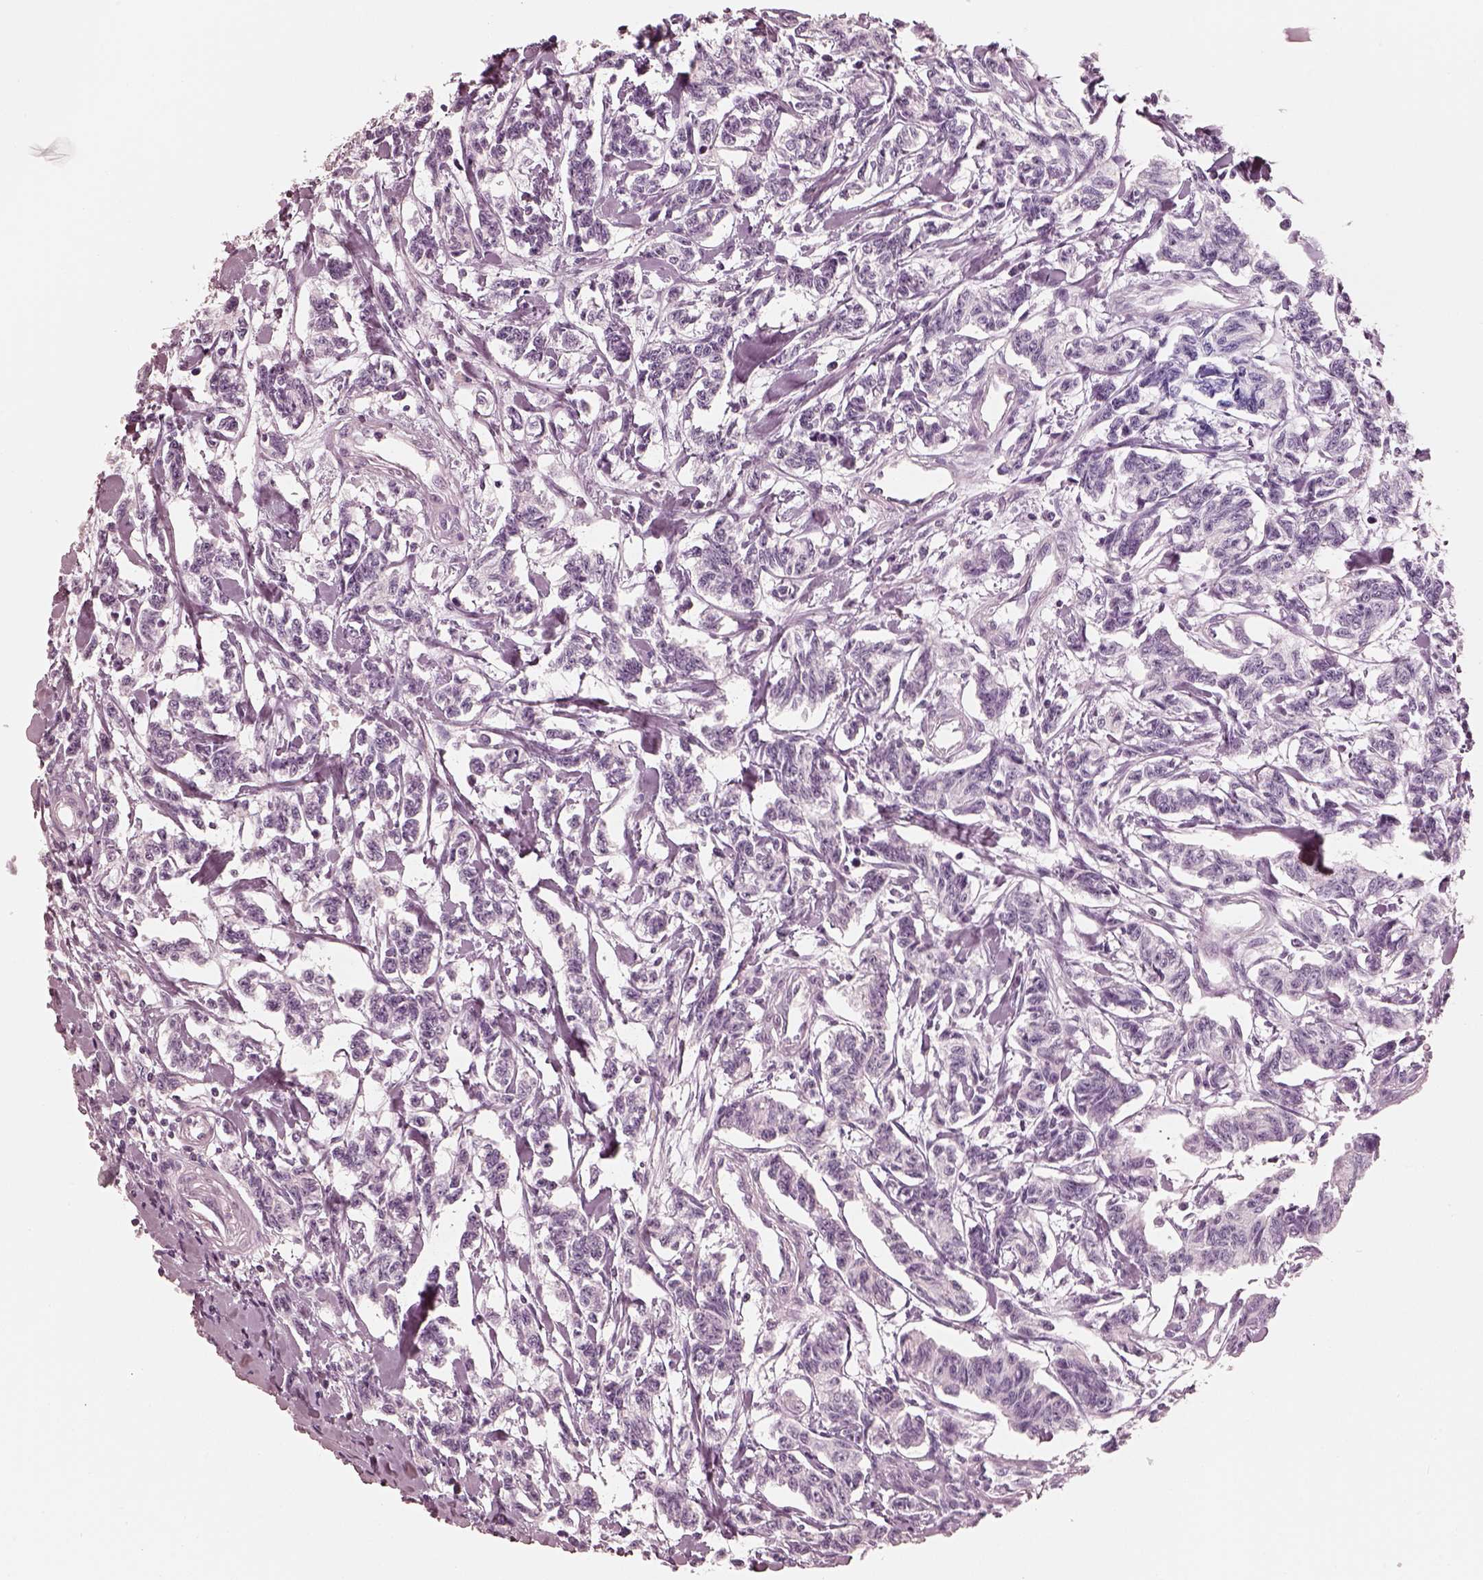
{"staining": {"intensity": "negative", "quantity": "none", "location": "none"}, "tissue": "carcinoid", "cell_type": "Tumor cells", "image_type": "cancer", "snomed": [{"axis": "morphology", "description": "Carcinoid, malignant, NOS"}, {"axis": "topography", "description": "Kidney"}], "caption": "High power microscopy image of an immunohistochemistry micrograph of carcinoid (malignant), revealing no significant positivity in tumor cells. (DAB IHC, high magnification).", "gene": "R3HDML", "patient": {"sex": "female", "age": 41}}